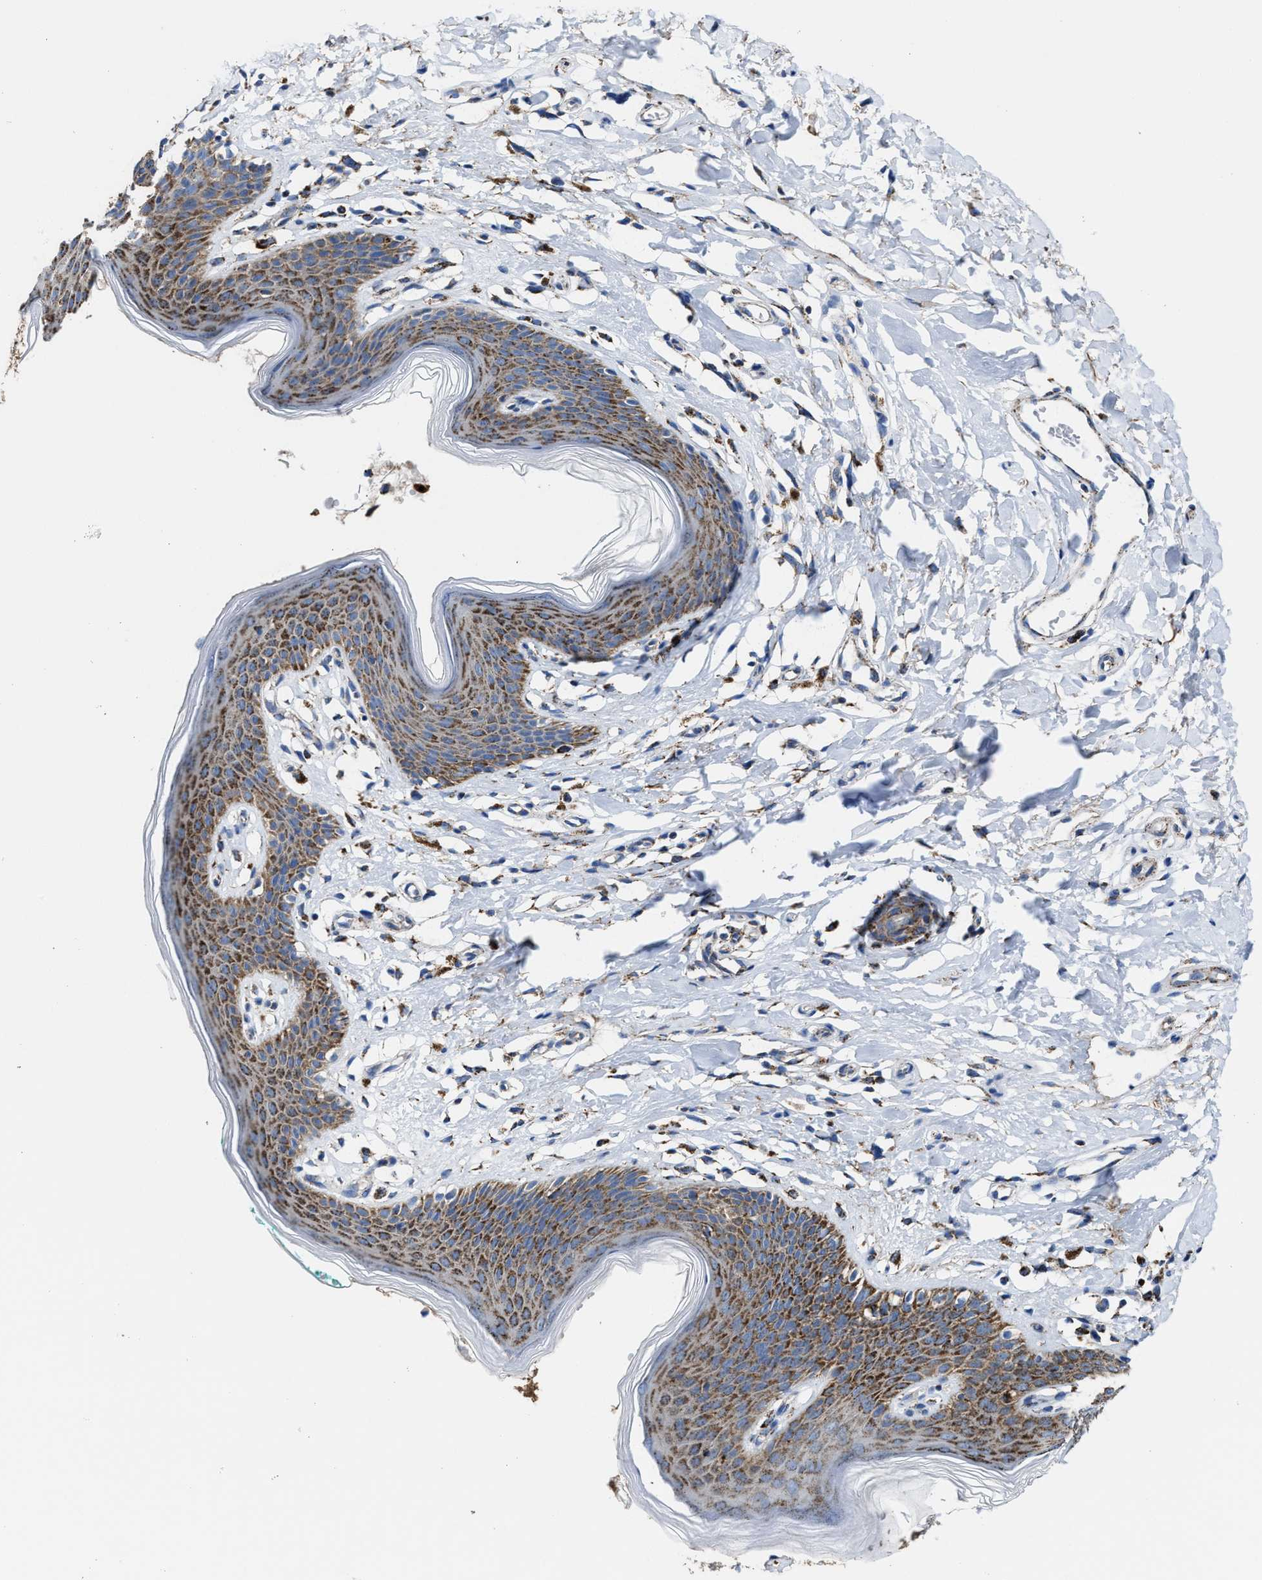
{"staining": {"intensity": "moderate", "quantity": ">75%", "location": "cytoplasmic/membranous"}, "tissue": "skin", "cell_type": "Epidermal cells", "image_type": "normal", "snomed": [{"axis": "morphology", "description": "Normal tissue, NOS"}, {"axis": "topography", "description": "Vulva"}], "caption": "Immunohistochemistry (DAB (3,3'-diaminobenzidine)) staining of normal human skin demonstrates moderate cytoplasmic/membranous protein expression in approximately >75% of epidermal cells.", "gene": "ALDH1B1", "patient": {"sex": "female", "age": 66}}